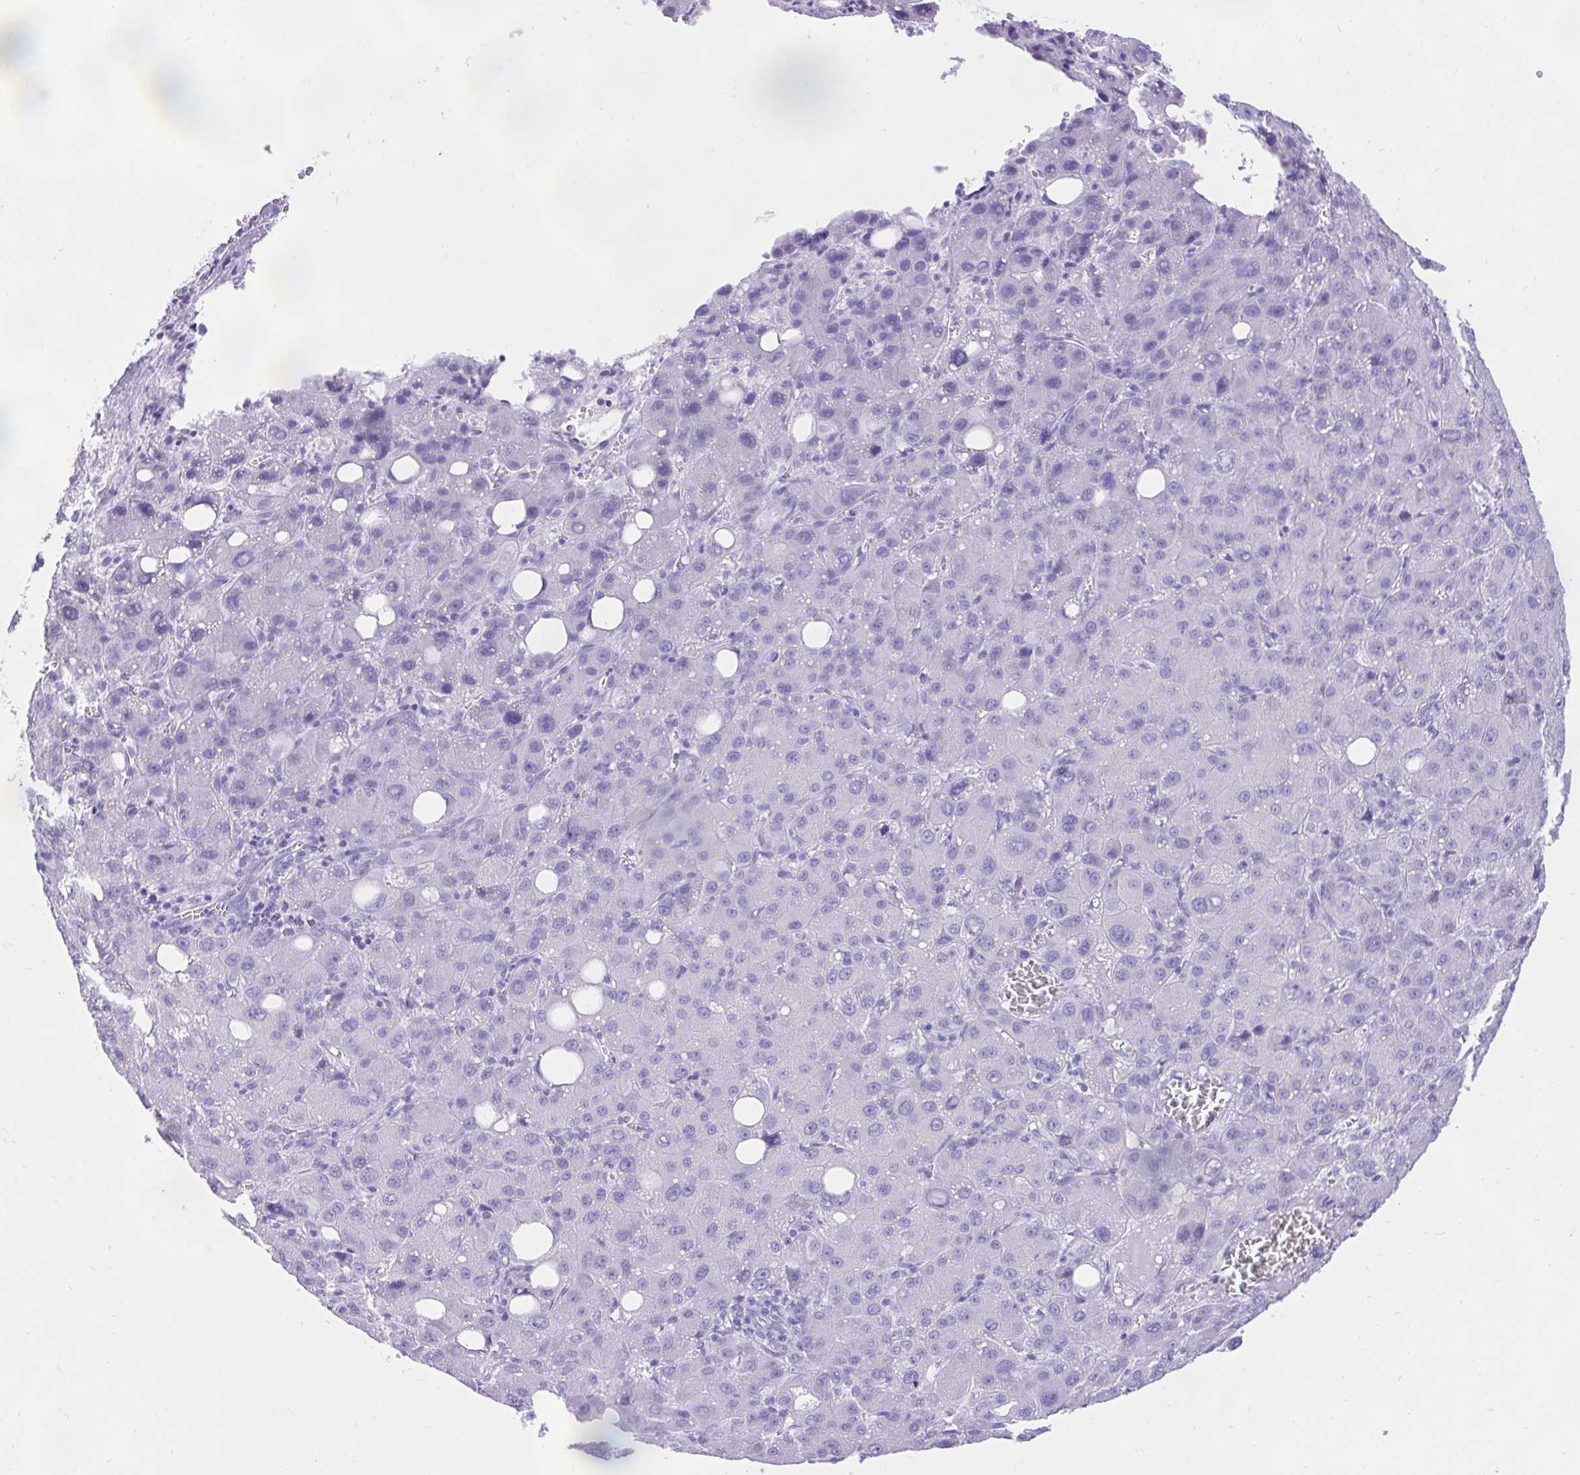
{"staining": {"intensity": "negative", "quantity": "none", "location": "none"}, "tissue": "liver cancer", "cell_type": "Tumor cells", "image_type": "cancer", "snomed": [{"axis": "morphology", "description": "Carcinoma, Hepatocellular, NOS"}, {"axis": "topography", "description": "Liver"}], "caption": "Liver cancer (hepatocellular carcinoma) was stained to show a protein in brown. There is no significant staining in tumor cells.", "gene": "KCNN4", "patient": {"sex": "male", "age": 55}}